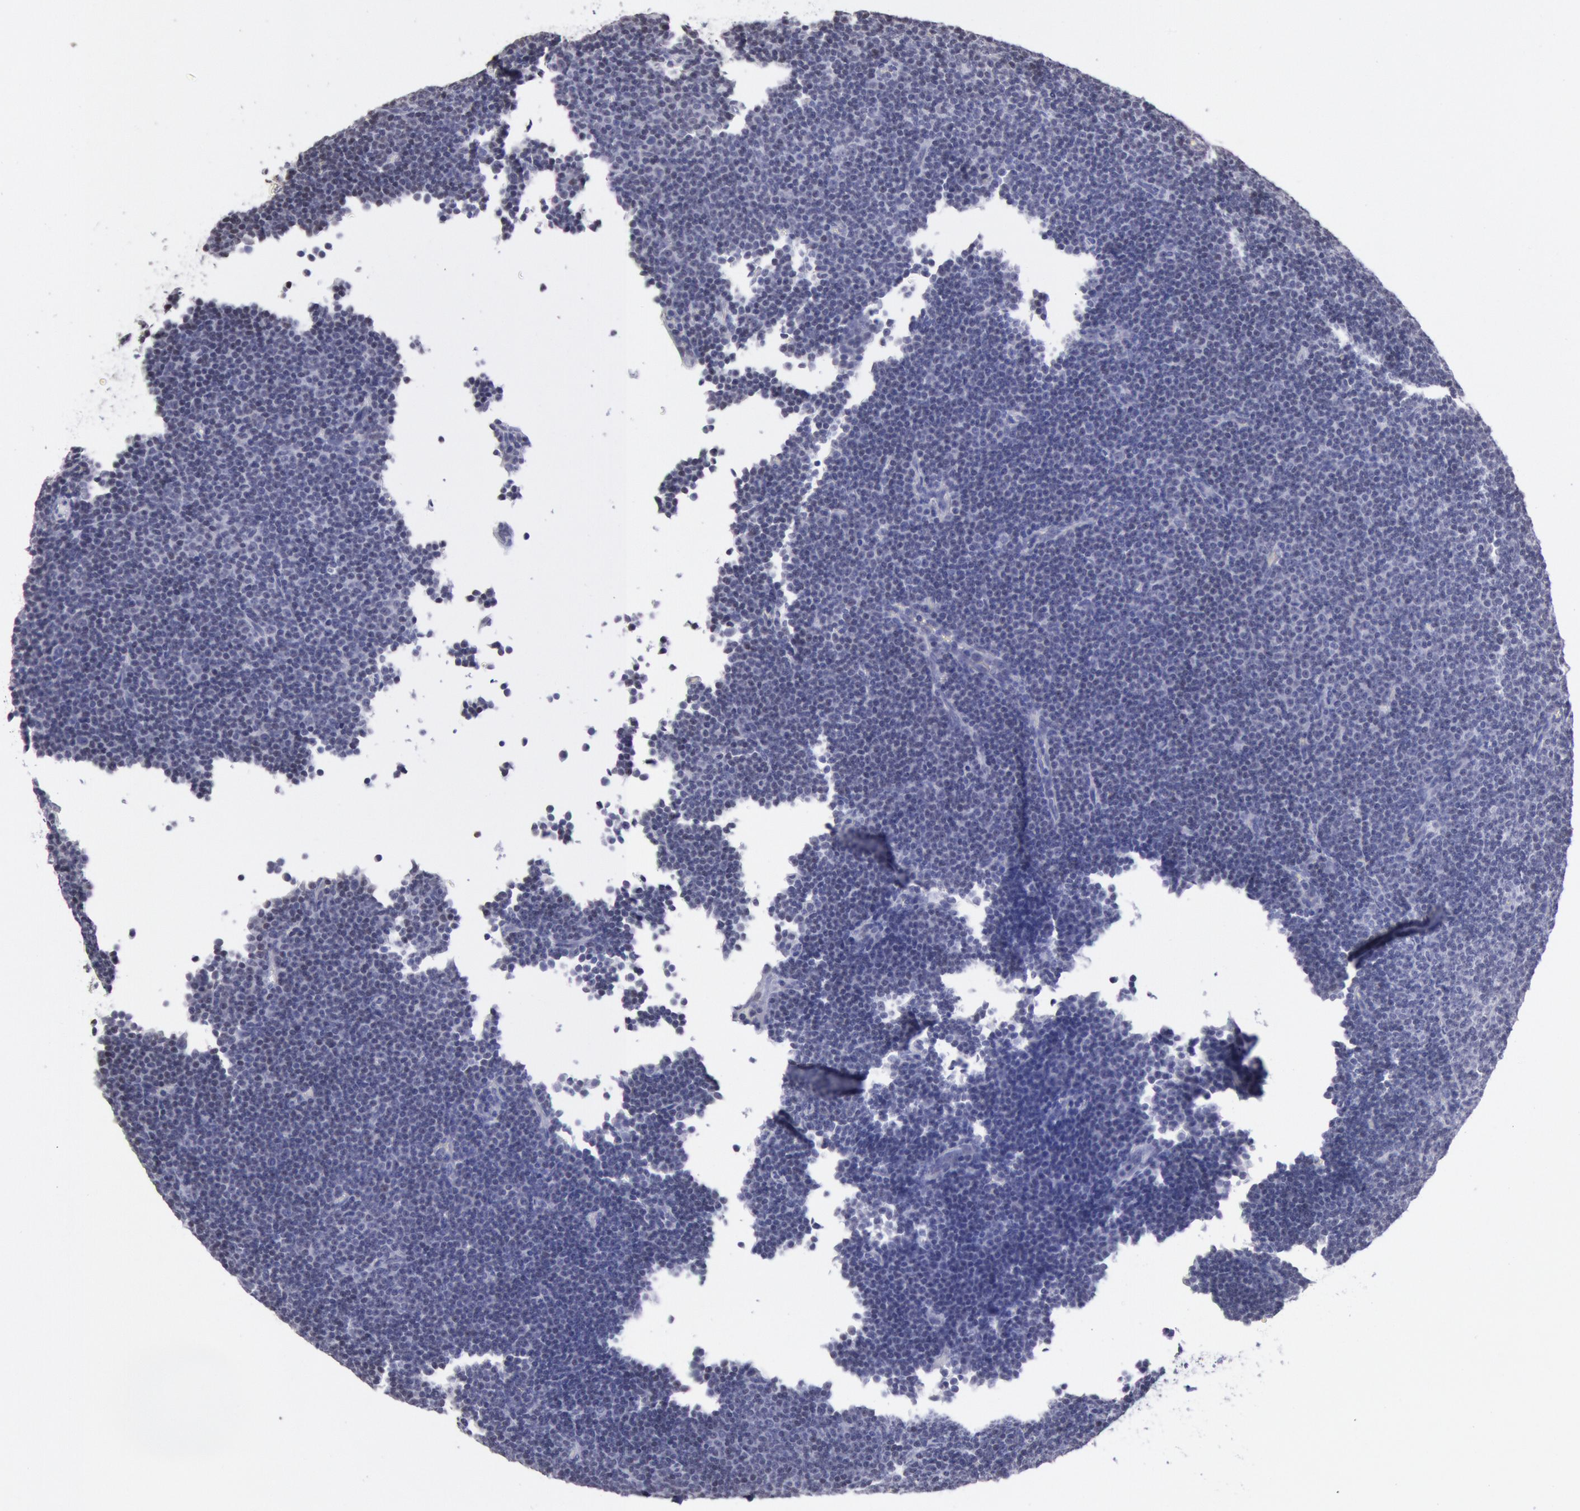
{"staining": {"intensity": "negative", "quantity": "none", "location": "none"}, "tissue": "lymphoma", "cell_type": "Tumor cells", "image_type": "cancer", "snomed": [{"axis": "morphology", "description": "Malignant lymphoma, non-Hodgkin's type, Low grade"}, {"axis": "topography", "description": "Lymph node"}], "caption": "Immunohistochemistry image of malignant lymphoma, non-Hodgkin's type (low-grade) stained for a protein (brown), which reveals no positivity in tumor cells.", "gene": "MYH7", "patient": {"sex": "male", "age": 57}}